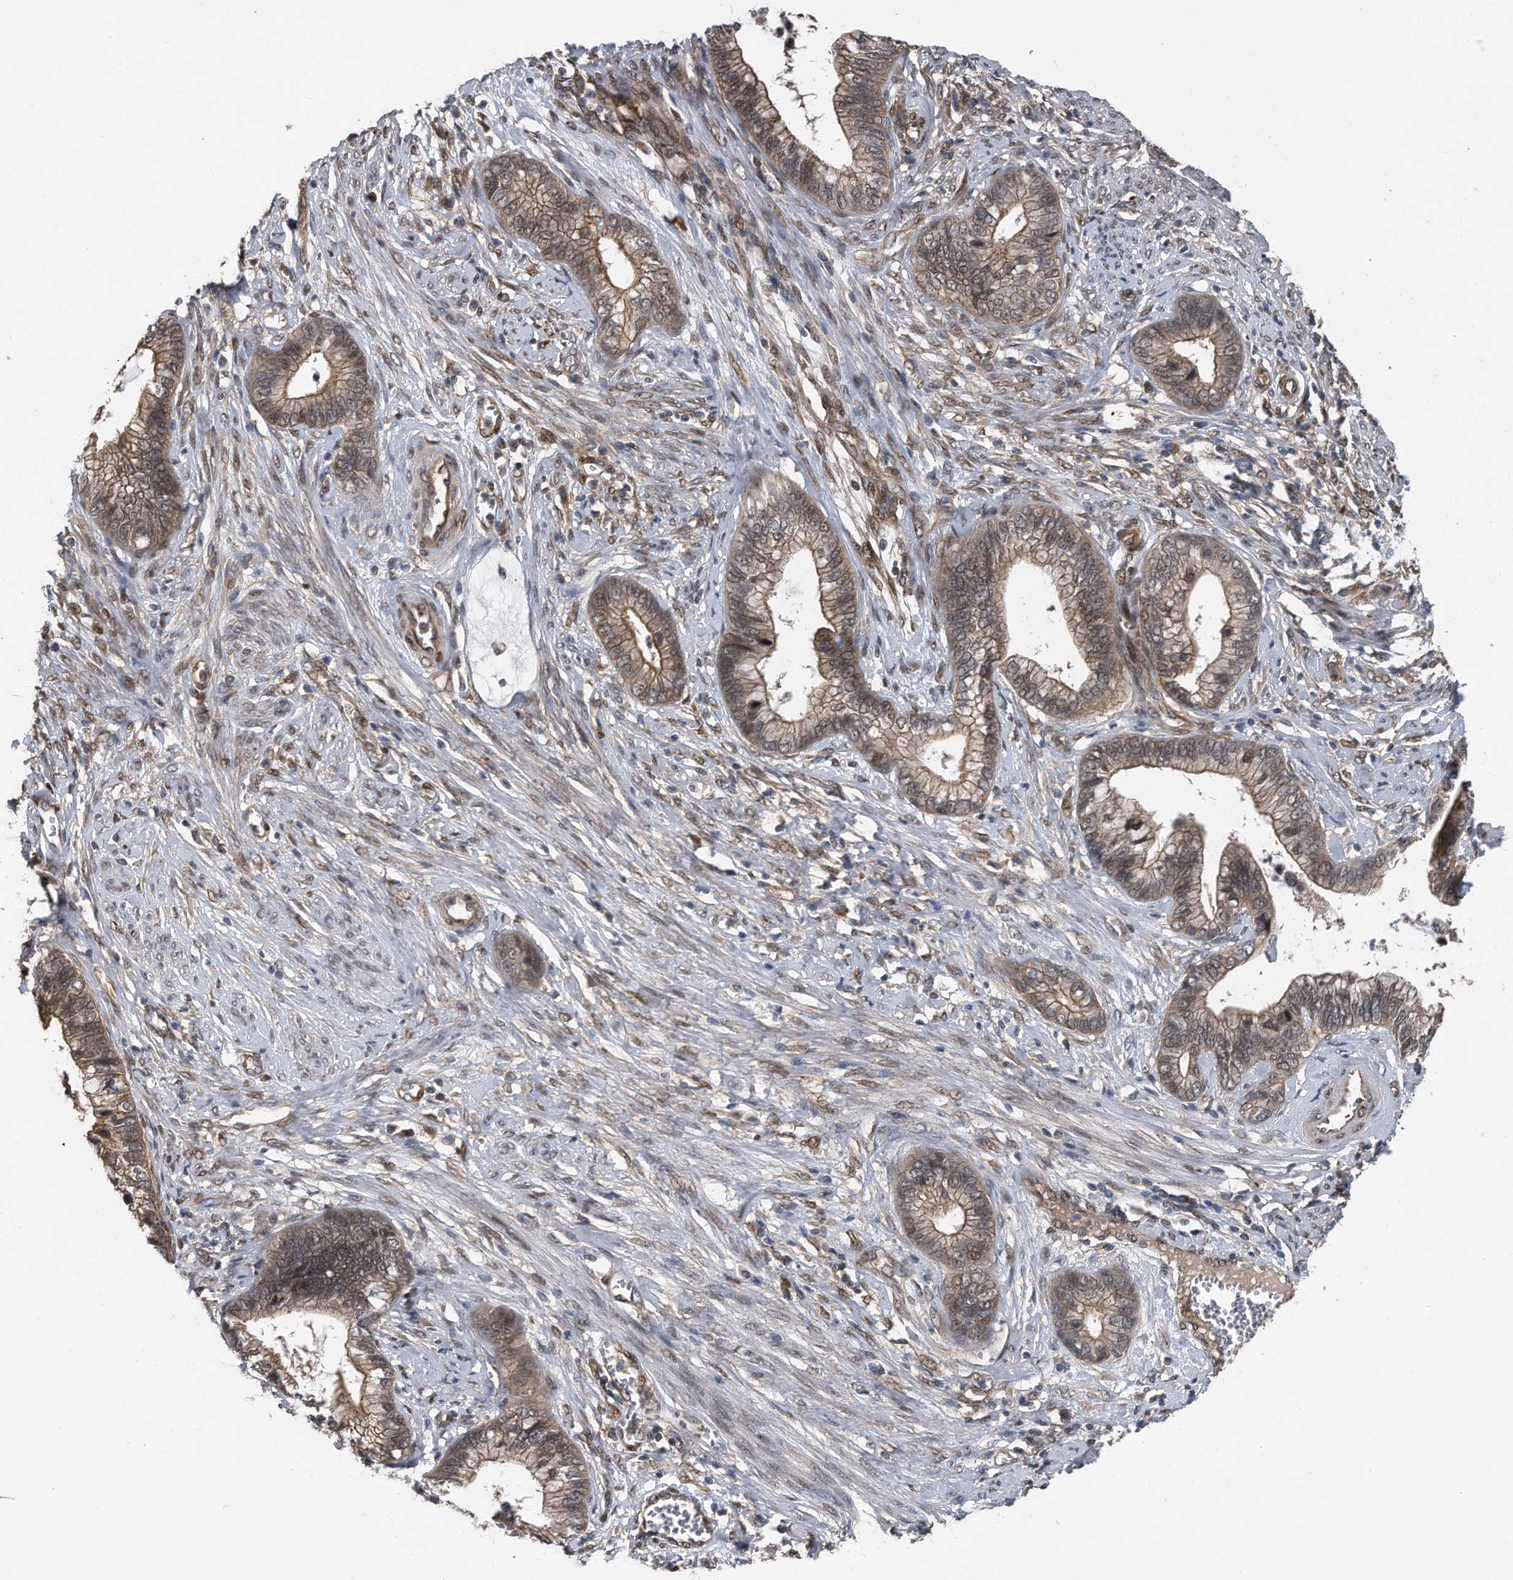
{"staining": {"intensity": "moderate", "quantity": ">75%", "location": "cytoplasmic/membranous,nuclear"}, "tissue": "cervical cancer", "cell_type": "Tumor cells", "image_type": "cancer", "snomed": [{"axis": "morphology", "description": "Adenocarcinoma, NOS"}, {"axis": "topography", "description": "Cervix"}], "caption": "About >75% of tumor cells in cervical cancer exhibit moderate cytoplasmic/membranous and nuclear protein expression as visualized by brown immunohistochemical staining.", "gene": "ZNF79", "patient": {"sex": "female", "age": 44}}